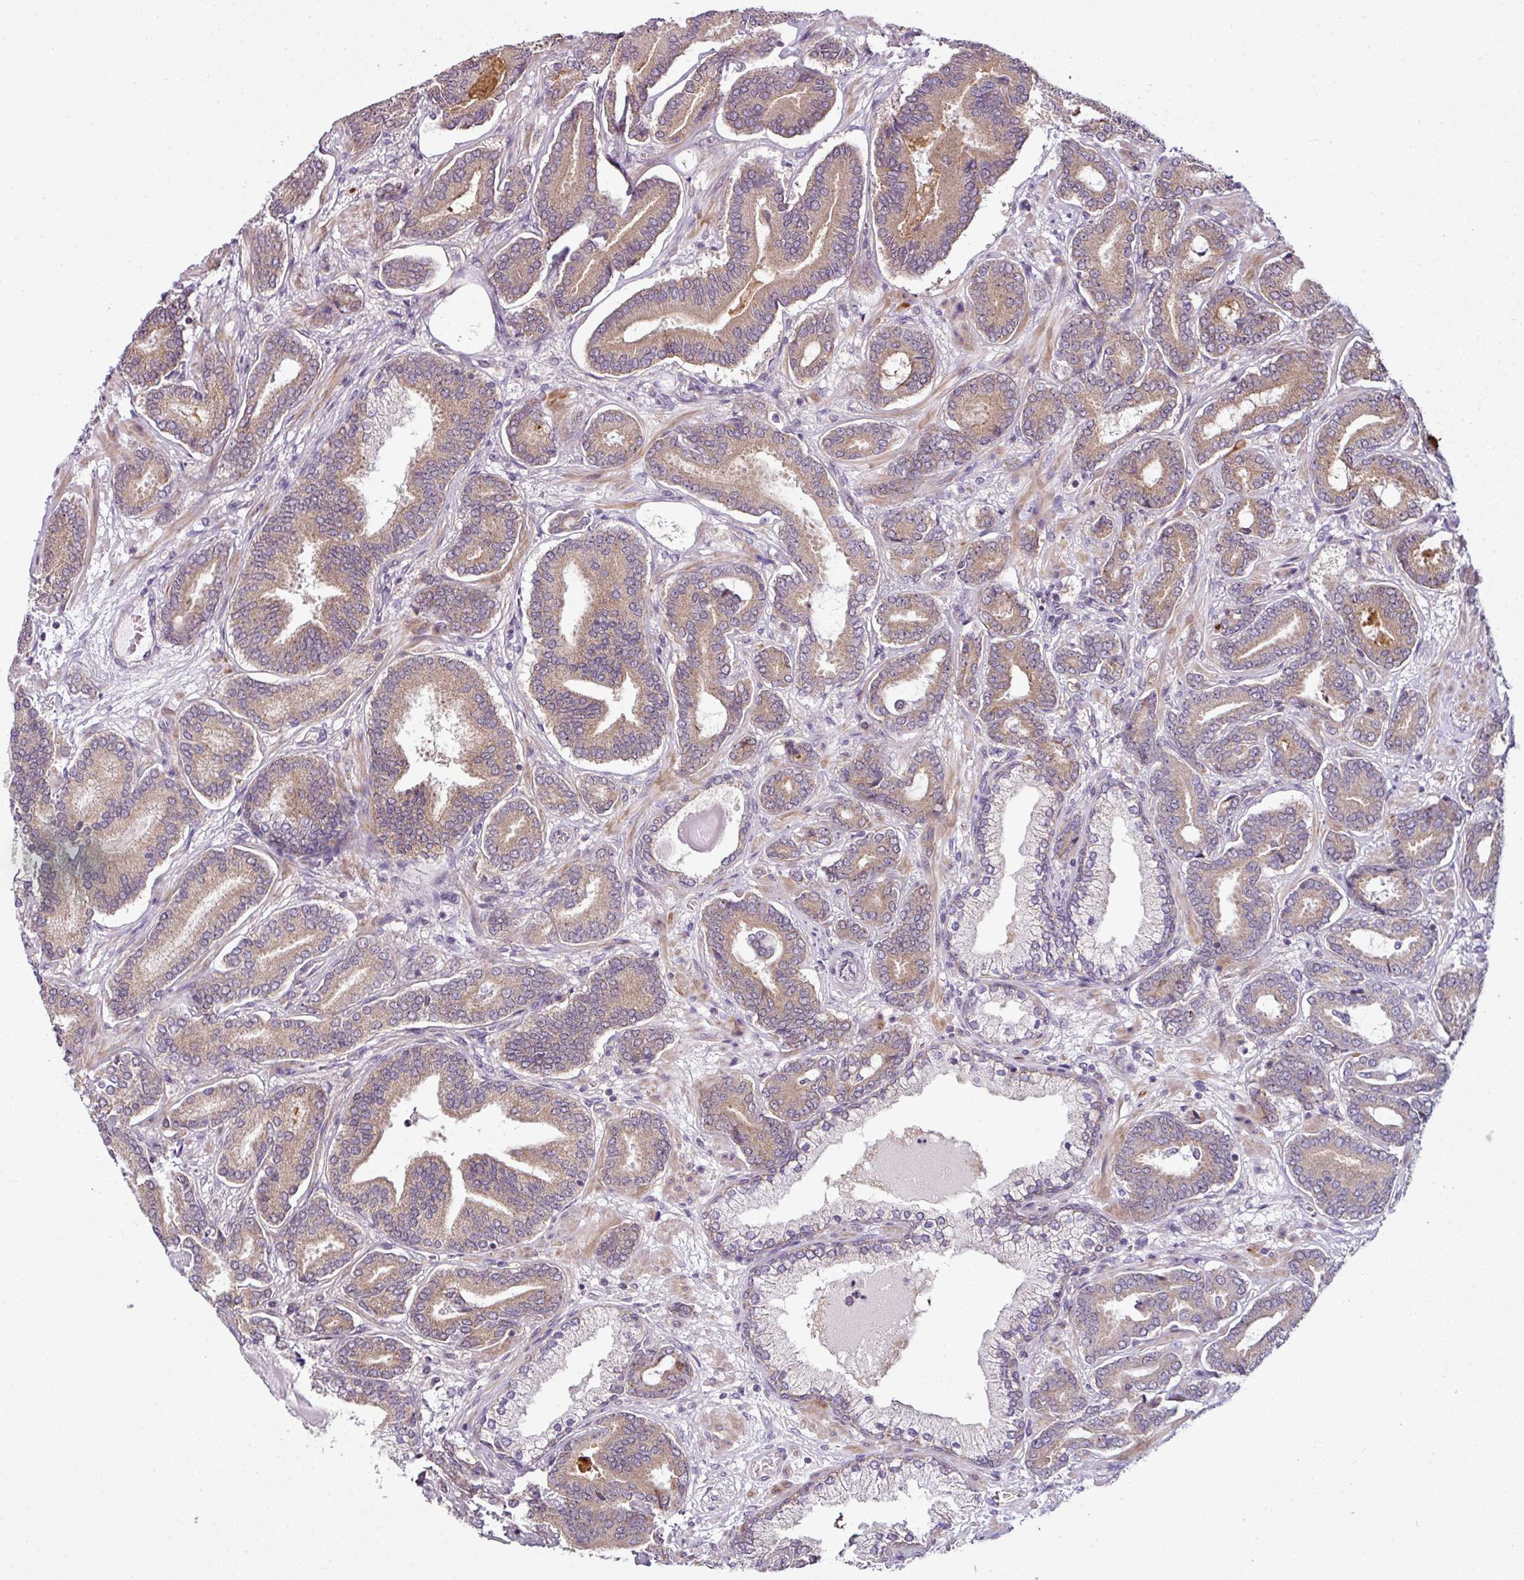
{"staining": {"intensity": "moderate", "quantity": ">75%", "location": "cytoplasmic/membranous"}, "tissue": "prostate cancer", "cell_type": "Tumor cells", "image_type": "cancer", "snomed": [{"axis": "morphology", "description": "Adenocarcinoma, Low grade"}, {"axis": "topography", "description": "Prostate and seminal vesicle, NOS"}], "caption": "Brown immunohistochemical staining in prostate cancer (adenocarcinoma (low-grade)) reveals moderate cytoplasmic/membranous positivity in approximately >75% of tumor cells.", "gene": "DERPC", "patient": {"sex": "male", "age": 61}}